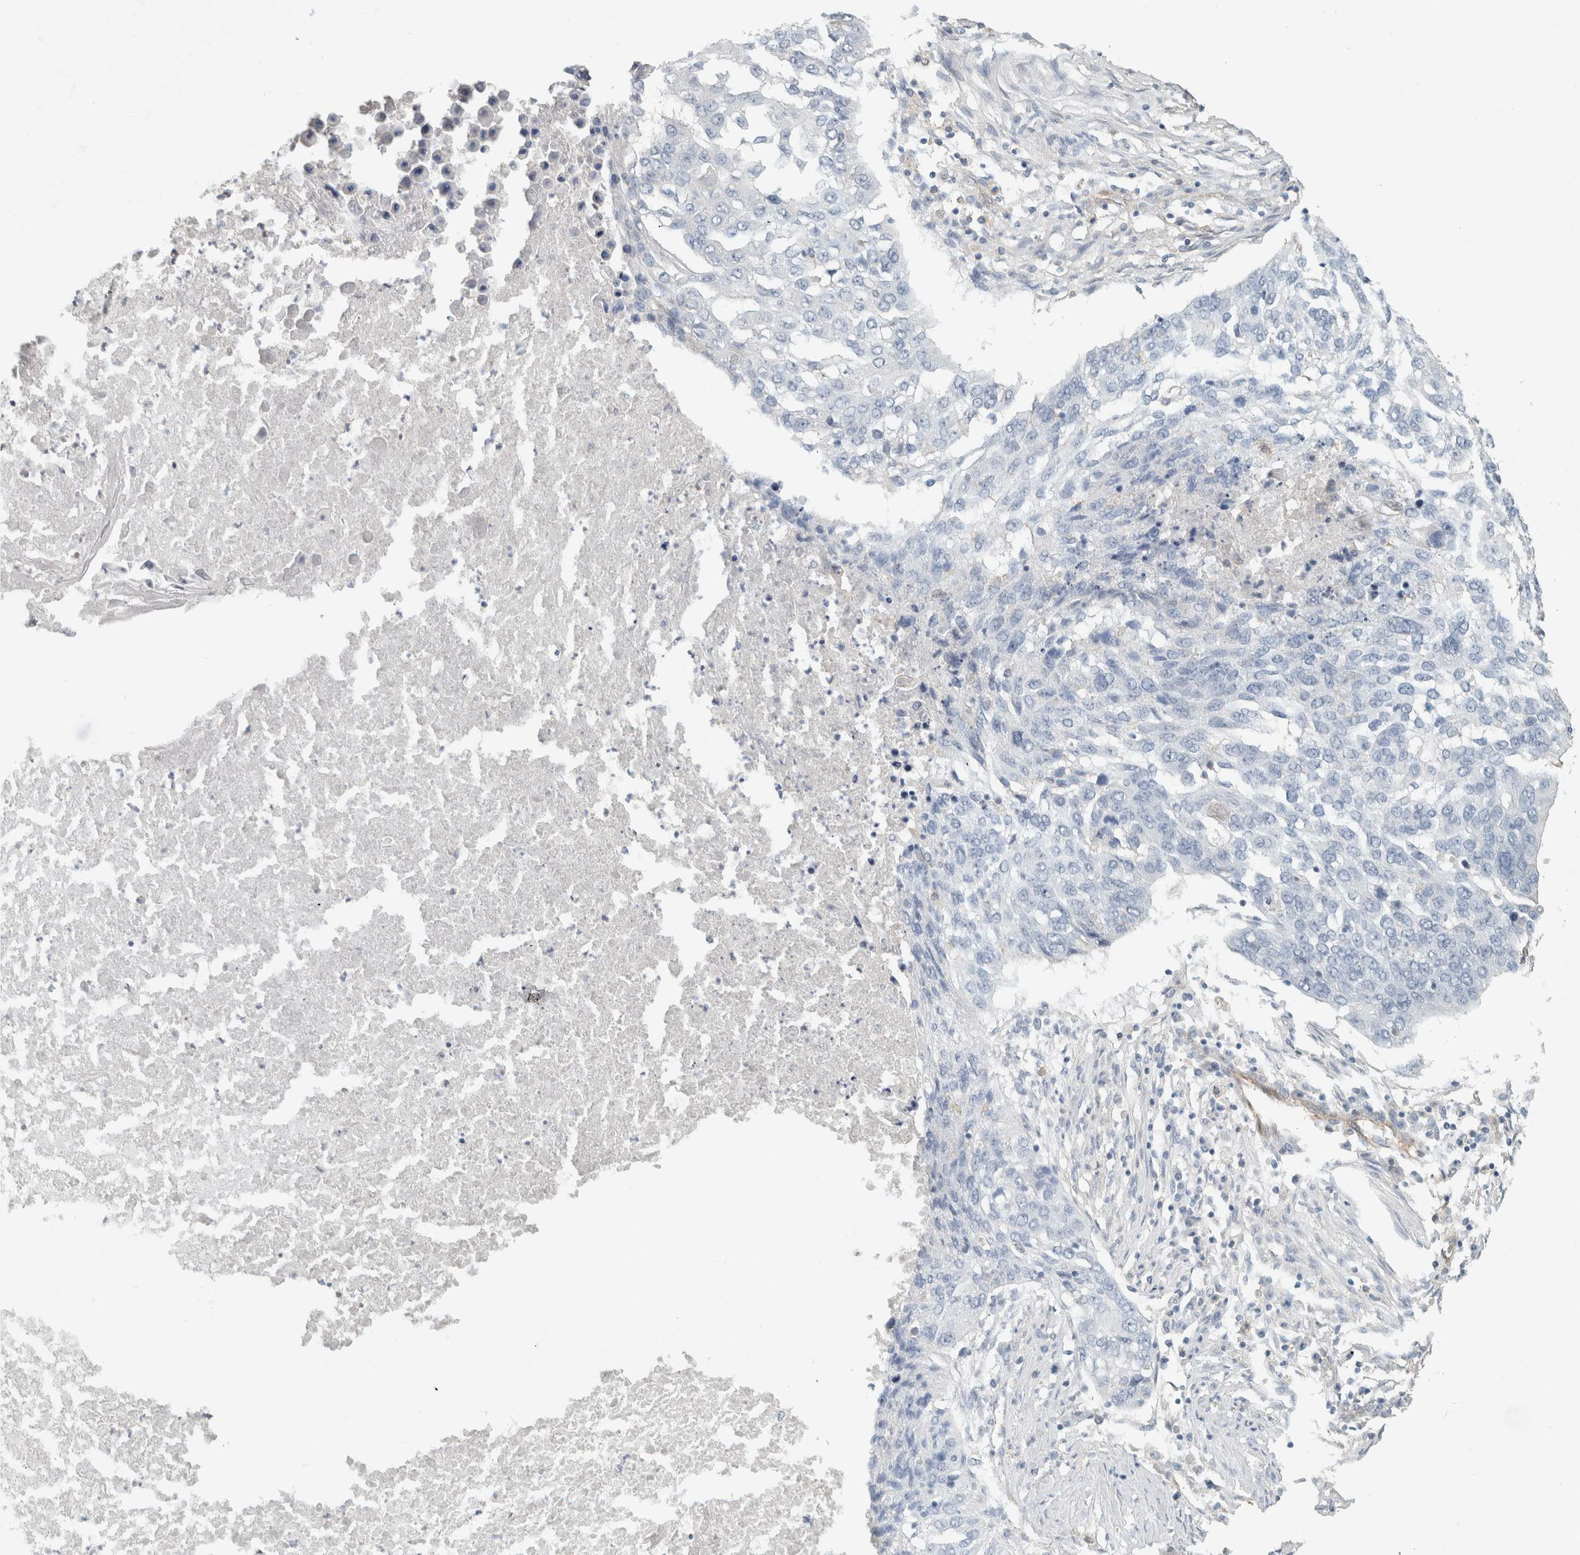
{"staining": {"intensity": "negative", "quantity": "none", "location": "none"}, "tissue": "lung cancer", "cell_type": "Tumor cells", "image_type": "cancer", "snomed": [{"axis": "morphology", "description": "Squamous cell carcinoma, NOS"}, {"axis": "topography", "description": "Lung"}], "caption": "DAB immunohistochemical staining of human lung cancer (squamous cell carcinoma) shows no significant staining in tumor cells.", "gene": "SCIN", "patient": {"sex": "female", "age": 63}}